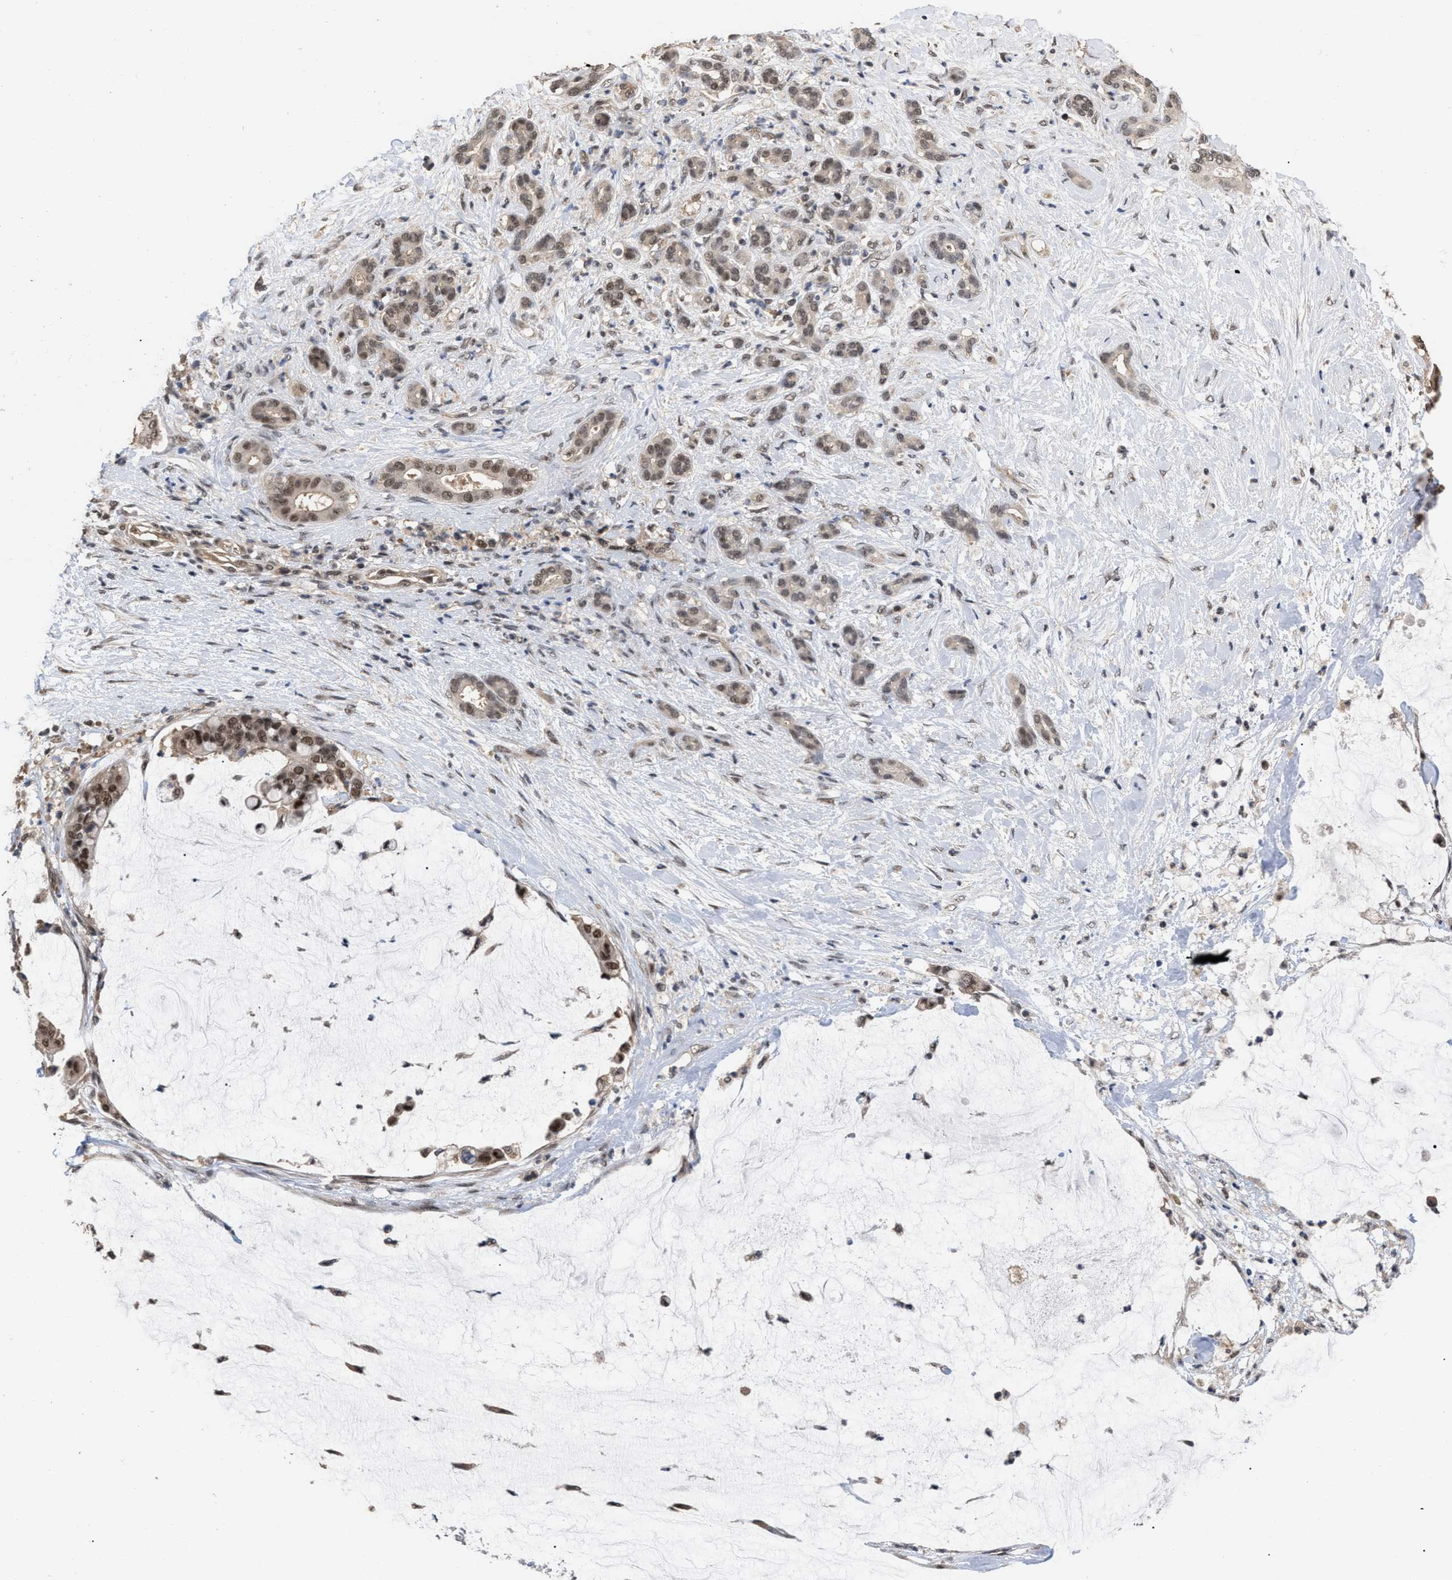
{"staining": {"intensity": "moderate", "quantity": ">75%", "location": "cytoplasmic/membranous,nuclear"}, "tissue": "pancreatic cancer", "cell_type": "Tumor cells", "image_type": "cancer", "snomed": [{"axis": "morphology", "description": "Adenocarcinoma, NOS"}, {"axis": "topography", "description": "Pancreas"}], "caption": "Immunohistochemistry image of human pancreatic cancer (adenocarcinoma) stained for a protein (brown), which demonstrates medium levels of moderate cytoplasmic/membranous and nuclear positivity in about >75% of tumor cells.", "gene": "JAZF1", "patient": {"sex": "male", "age": 41}}